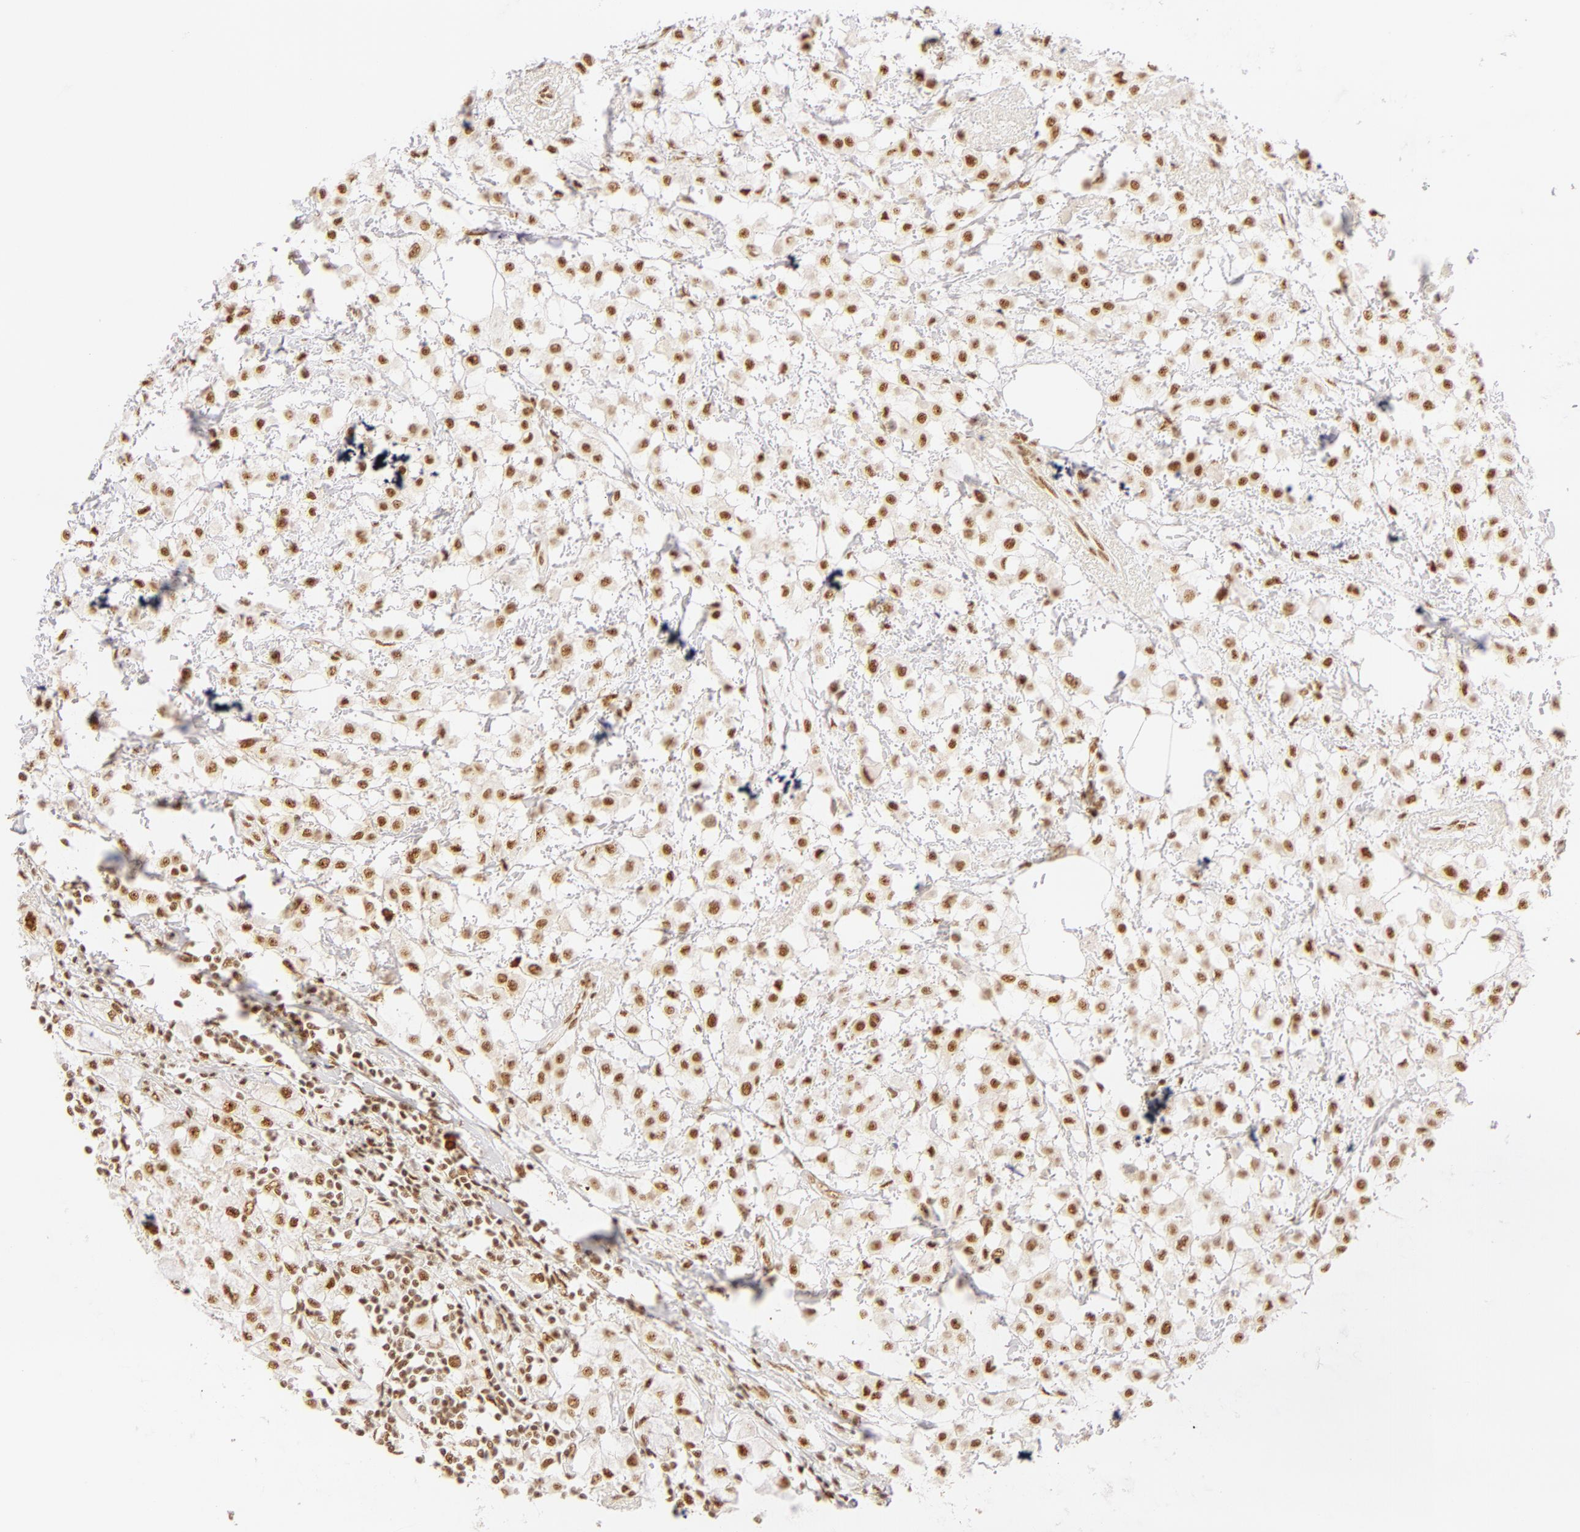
{"staining": {"intensity": "moderate", "quantity": ">75%", "location": "nuclear"}, "tissue": "breast cancer", "cell_type": "Tumor cells", "image_type": "cancer", "snomed": [{"axis": "morphology", "description": "Lobular carcinoma"}, {"axis": "topography", "description": "Breast"}], "caption": "Breast cancer was stained to show a protein in brown. There is medium levels of moderate nuclear expression in about >75% of tumor cells.", "gene": "RBM39", "patient": {"sex": "female", "age": 85}}